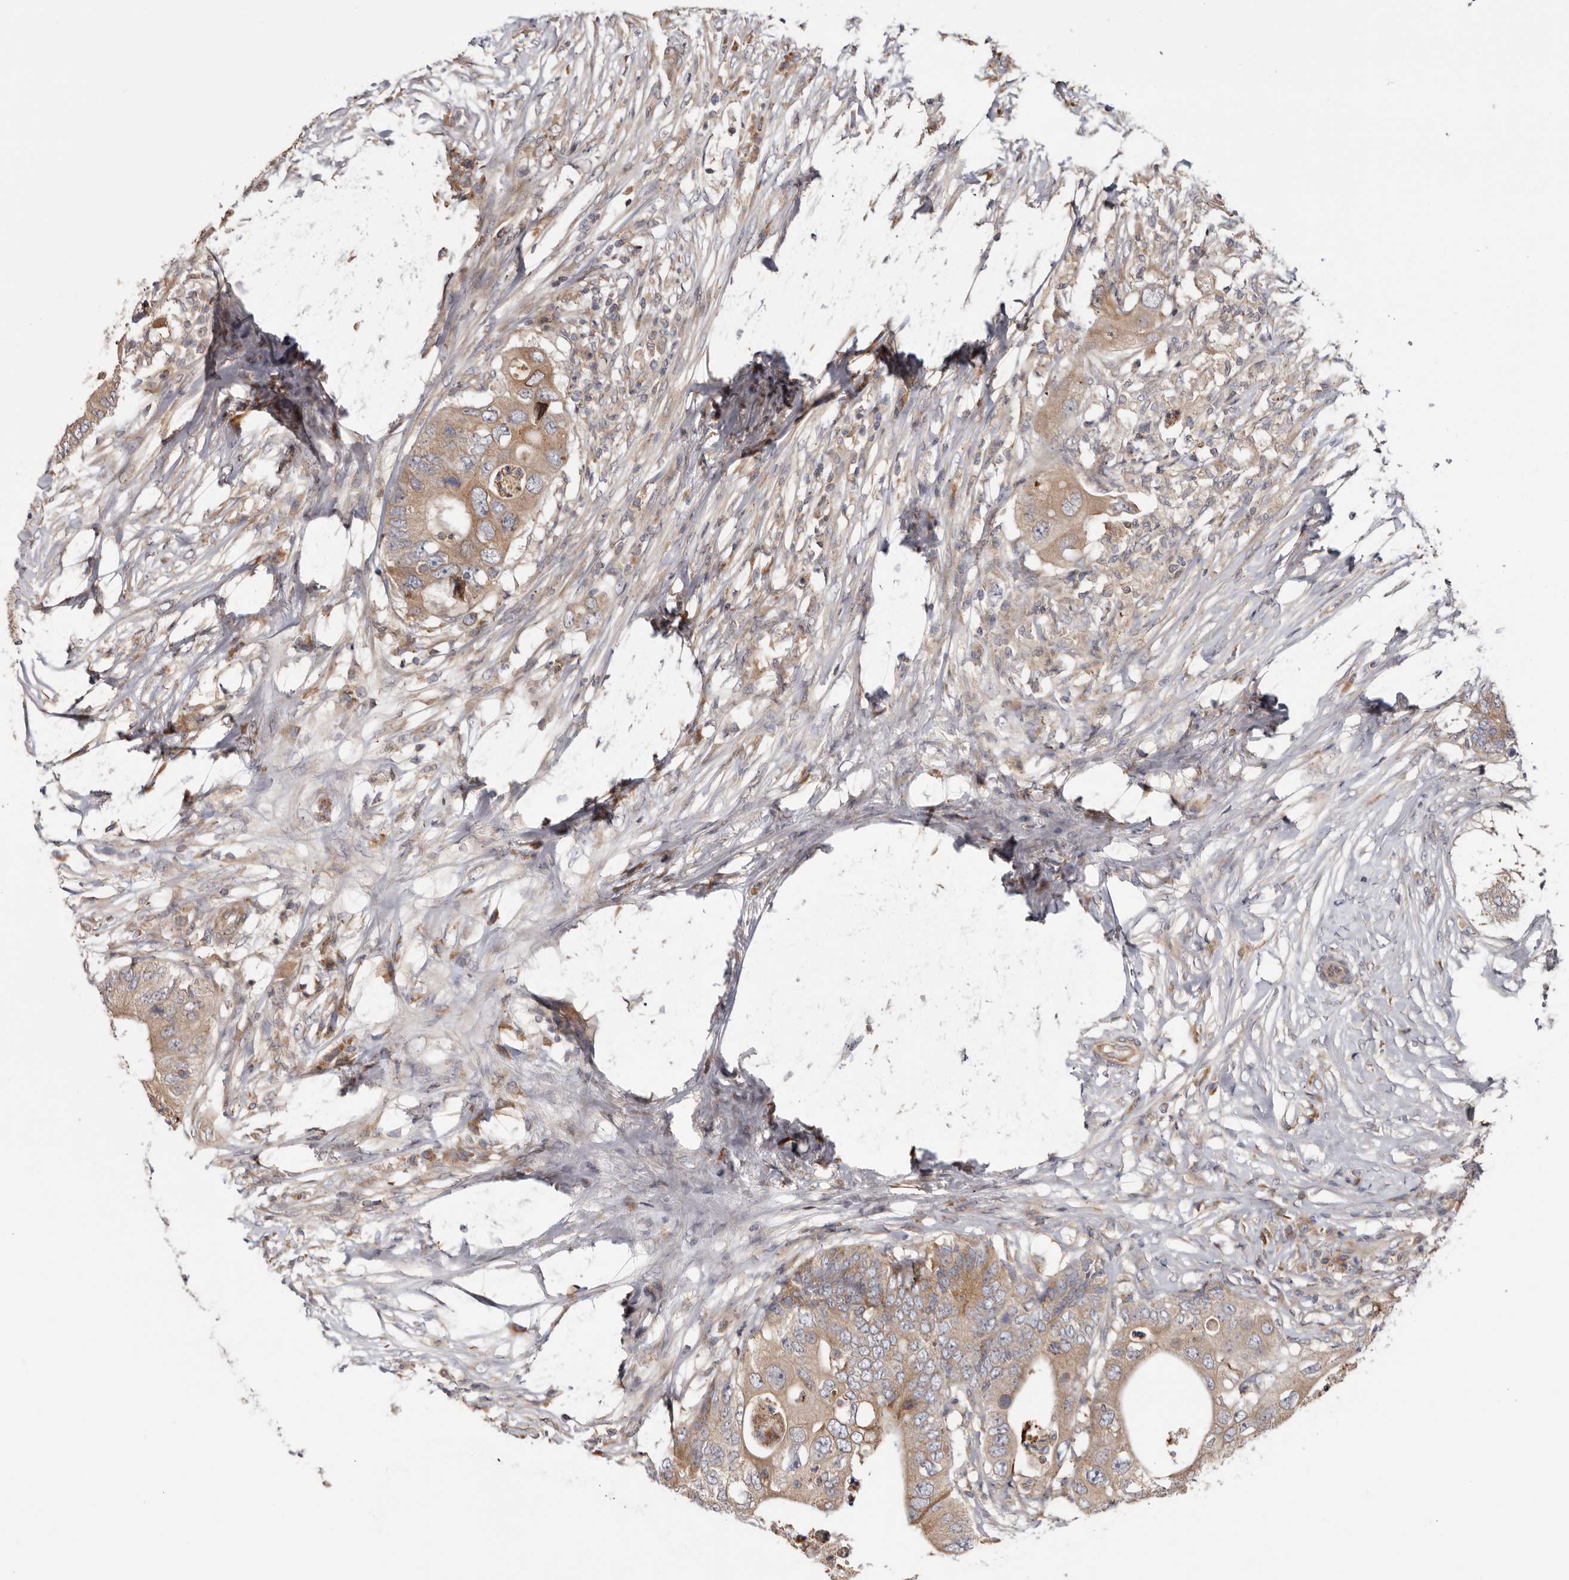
{"staining": {"intensity": "moderate", "quantity": ">75%", "location": "cytoplasmic/membranous"}, "tissue": "colorectal cancer", "cell_type": "Tumor cells", "image_type": "cancer", "snomed": [{"axis": "morphology", "description": "Adenocarcinoma, NOS"}, {"axis": "topography", "description": "Colon"}], "caption": "A brown stain highlights moderate cytoplasmic/membranous positivity of a protein in colorectal adenocarcinoma tumor cells.", "gene": "TMUB1", "patient": {"sex": "male", "age": 71}}